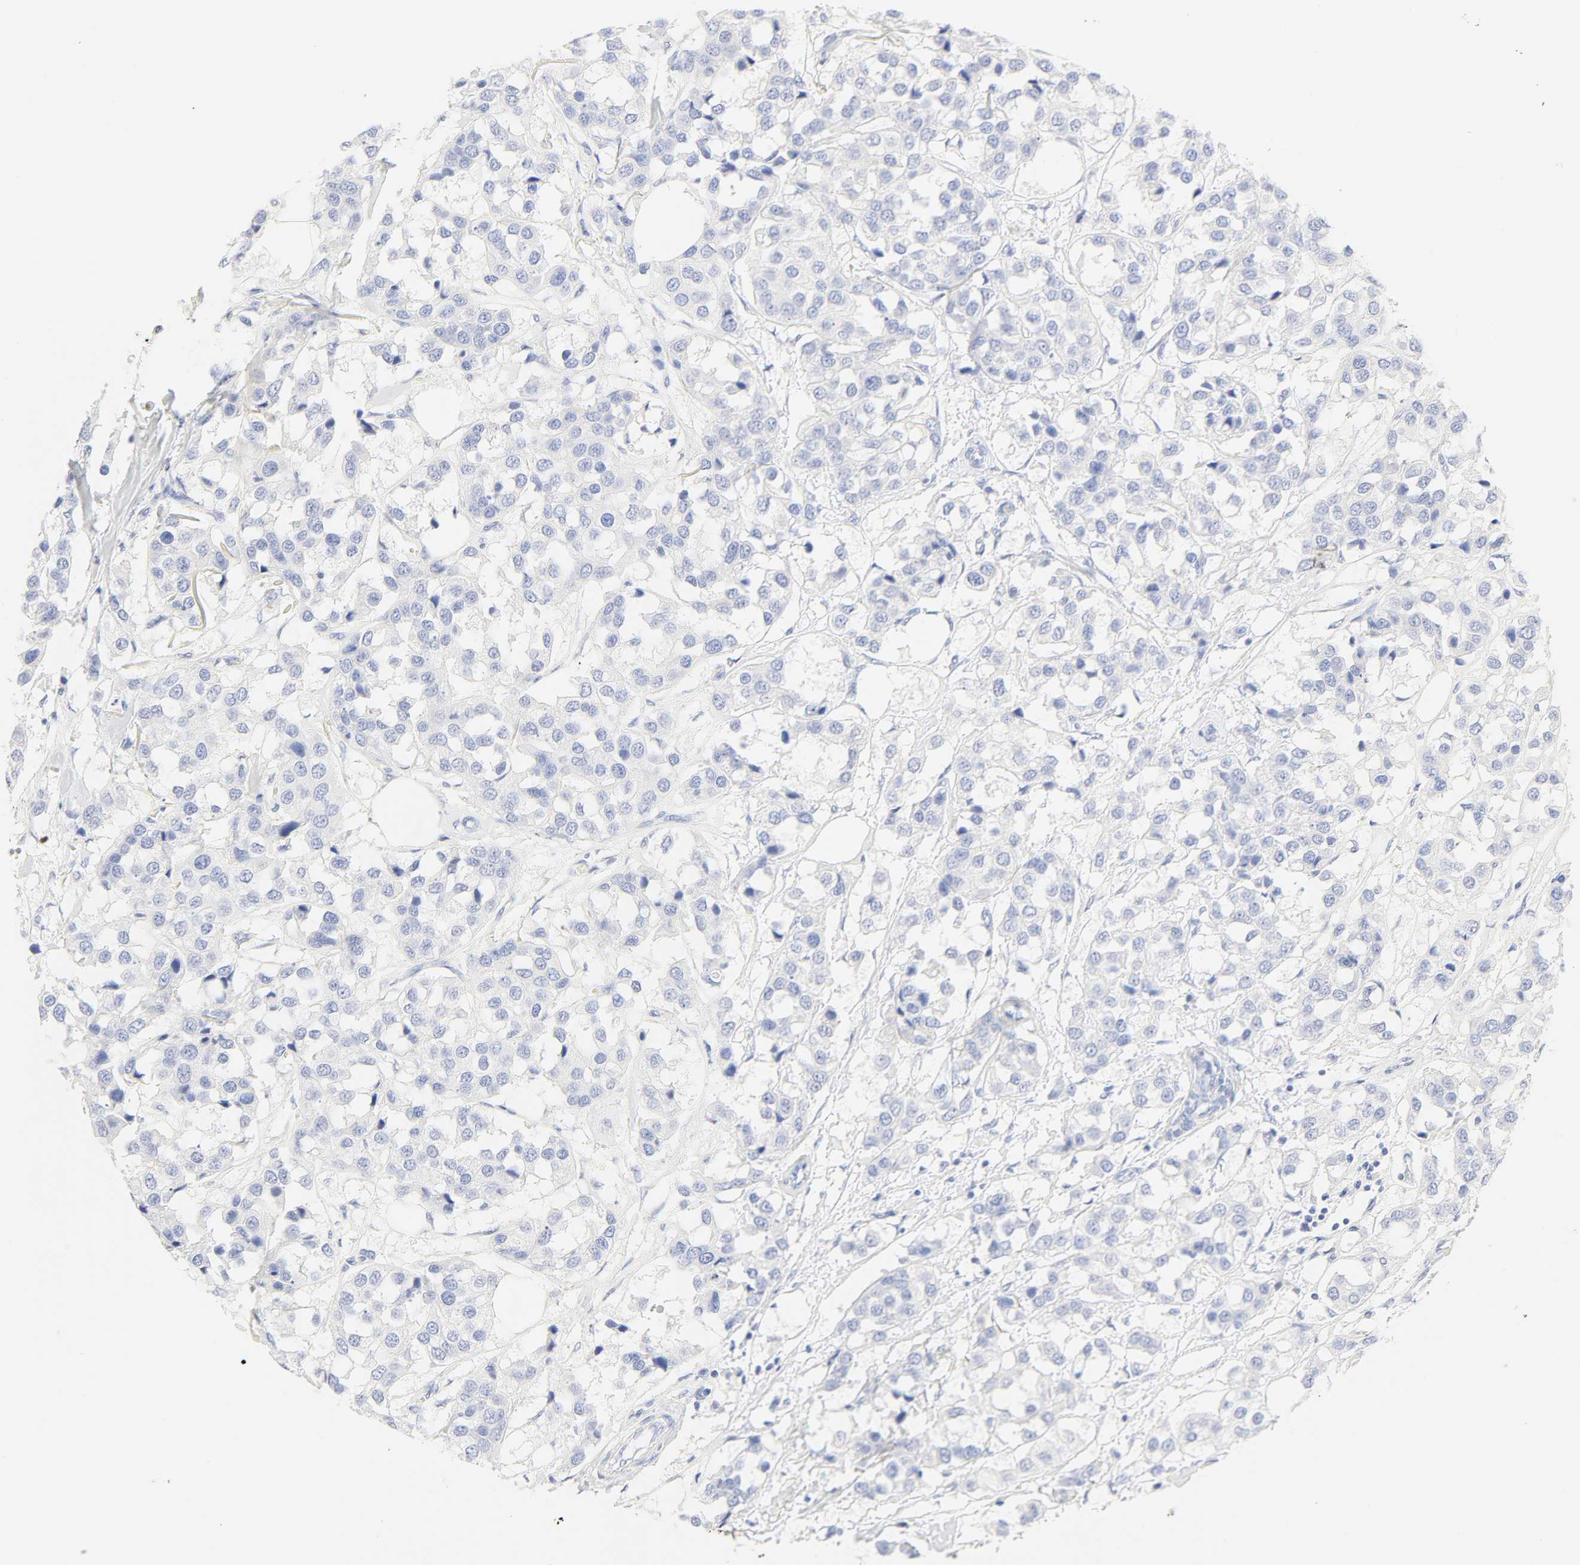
{"staining": {"intensity": "negative", "quantity": "none", "location": "none"}, "tissue": "breast cancer", "cell_type": "Tumor cells", "image_type": "cancer", "snomed": [{"axis": "morphology", "description": "Duct carcinoma"}, {"axis": "topography", "description": "Breast"}], "caption": "Tumor cells are negative for brown protein staining in breast cancer (invasive ductal carcinoma).", "gene": "SLCO1B3", "patient": {"sex": "female", "age": 80}}